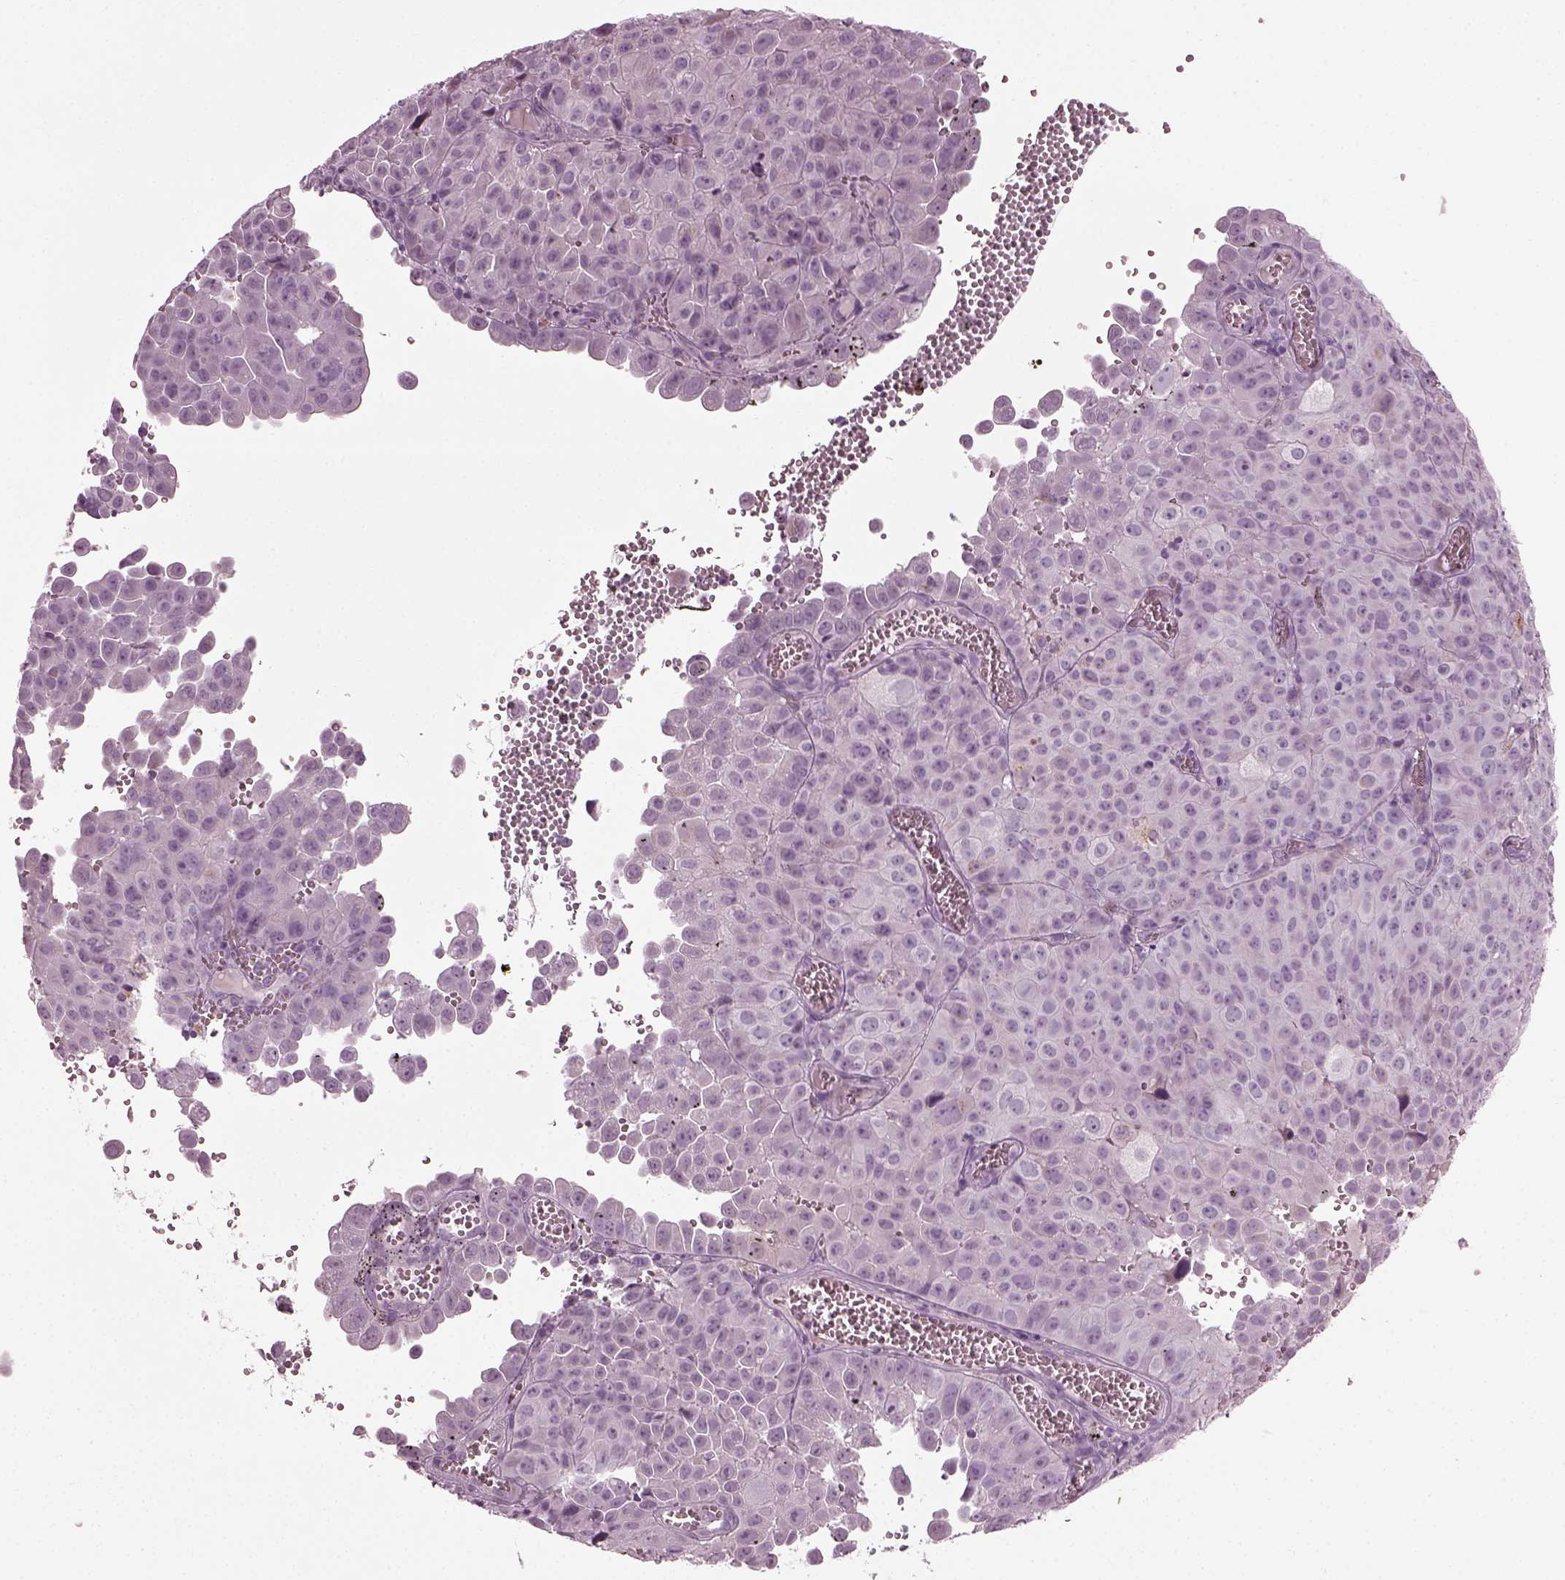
{"staining": {"intensity": "negative", "quantity": "none", "location": "none"}, "tissue": "cervical cancer", "cell_type": "Tumor cells", "image_type": "cancer", "snomed": [{"axis": "morphology", "description": "Squamous cell carcinoma, NOS"}, {"axis": "topography", "description": "Cervix"}], "caption": "Tumor cells show no significant protein staining in cervical cancer (squamous cell carcinoma).", "gene": "TMEM231", "patient": {"sex": "female", "age": 55}}